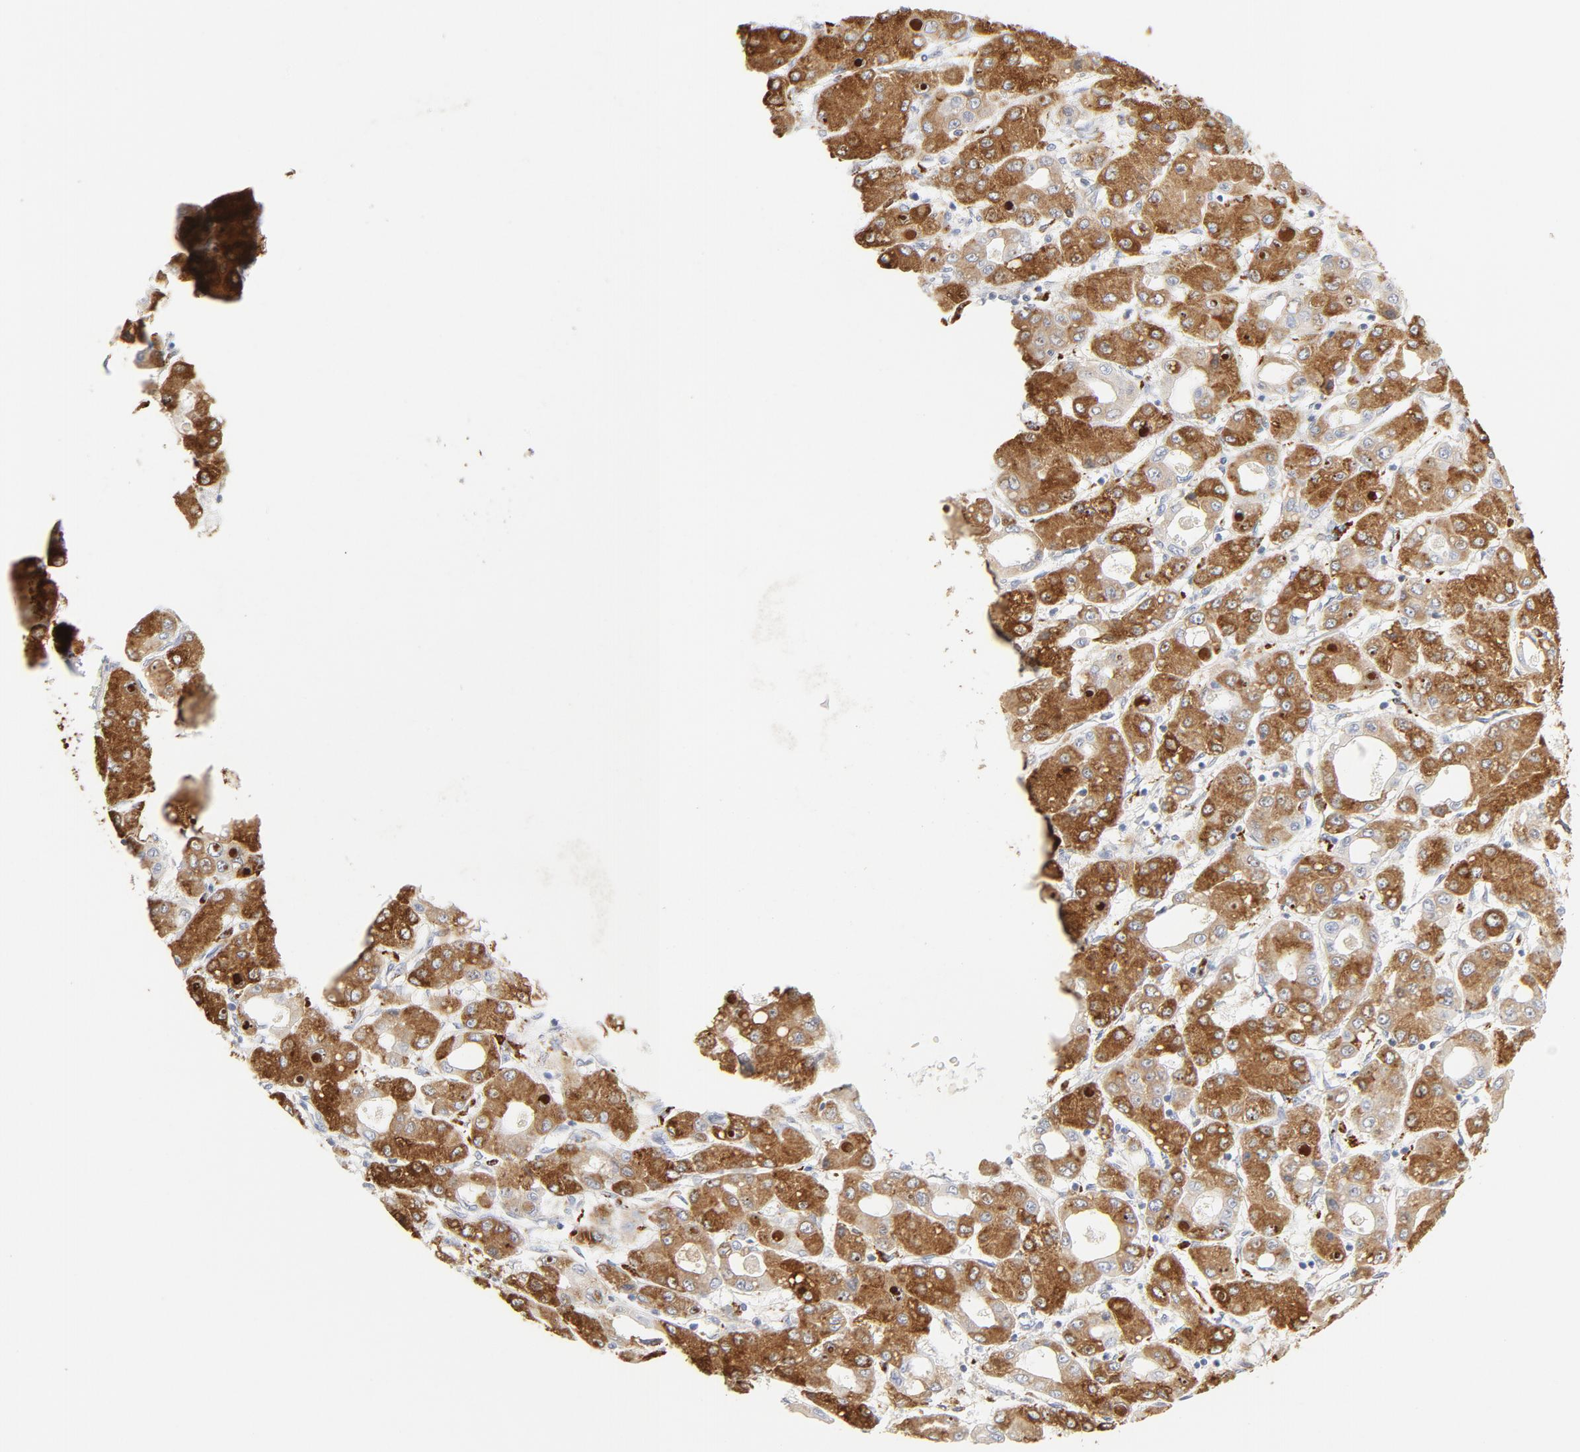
{"staining": {"intensity": "strong", "quantity": ">75%", "location": "cytoplasmic/membranous"}, "tissue": "liver cancer", "cell_type": "Tumor cells", "image_type": "cancer", "snomed": [{"axis": "morphology", "description": "Carcinoma, Hepatocellular, NOS"}, {"axis": "topography", "description": "Liver"}], "caption": "High-power microscopy captured an IHC photomicrograph of liver hepatocellular carcinoma, revealing strong cytoplasmic/membranous staining in about >75% of tumor cells. (IHC, brightfield microscopy, high magnification).", "gene": "MAGEB17", "patient": {"sex": "male", "age": 69}}